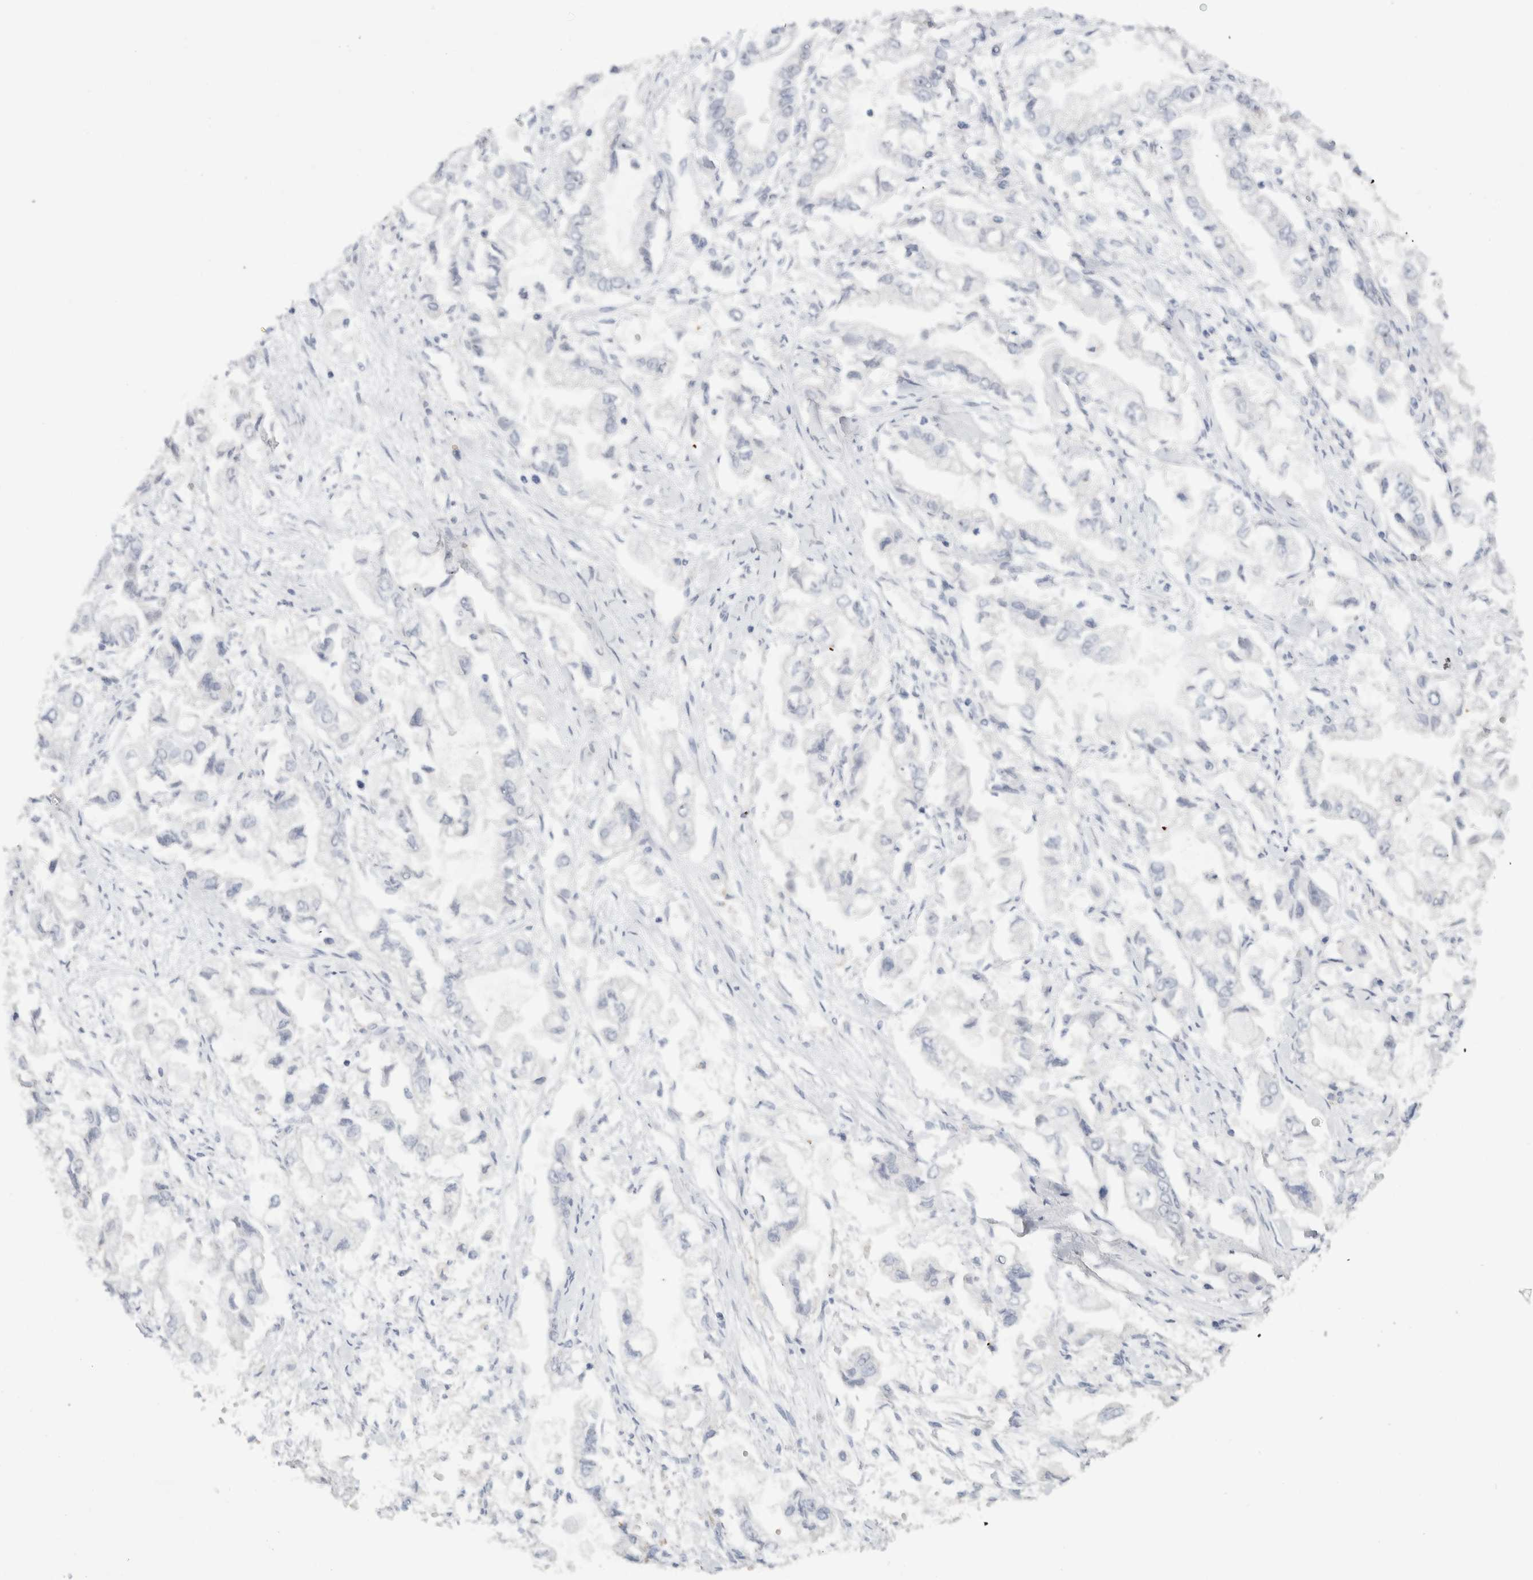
{"staining": {"intensity": "negative", "quantity": "none", "location": "none"}, "tissue": "stomach cancer", "cell_type": "Tumor cells", "image_type": "cancer", "snomed": [{"axis": "morphology", "description": "Normal tissue, NOS"}, {"axis": "morphology", "description": "Adenocarcinoma, NOS"}, {"axis": "topography", "description": "Stomach"}], "caption": "Histopathology image shows no significant protein positivity in tumor cells of stomach cancer.", "gene": "FMR1NB", "patient": {"sex": "male", "age": 62}}